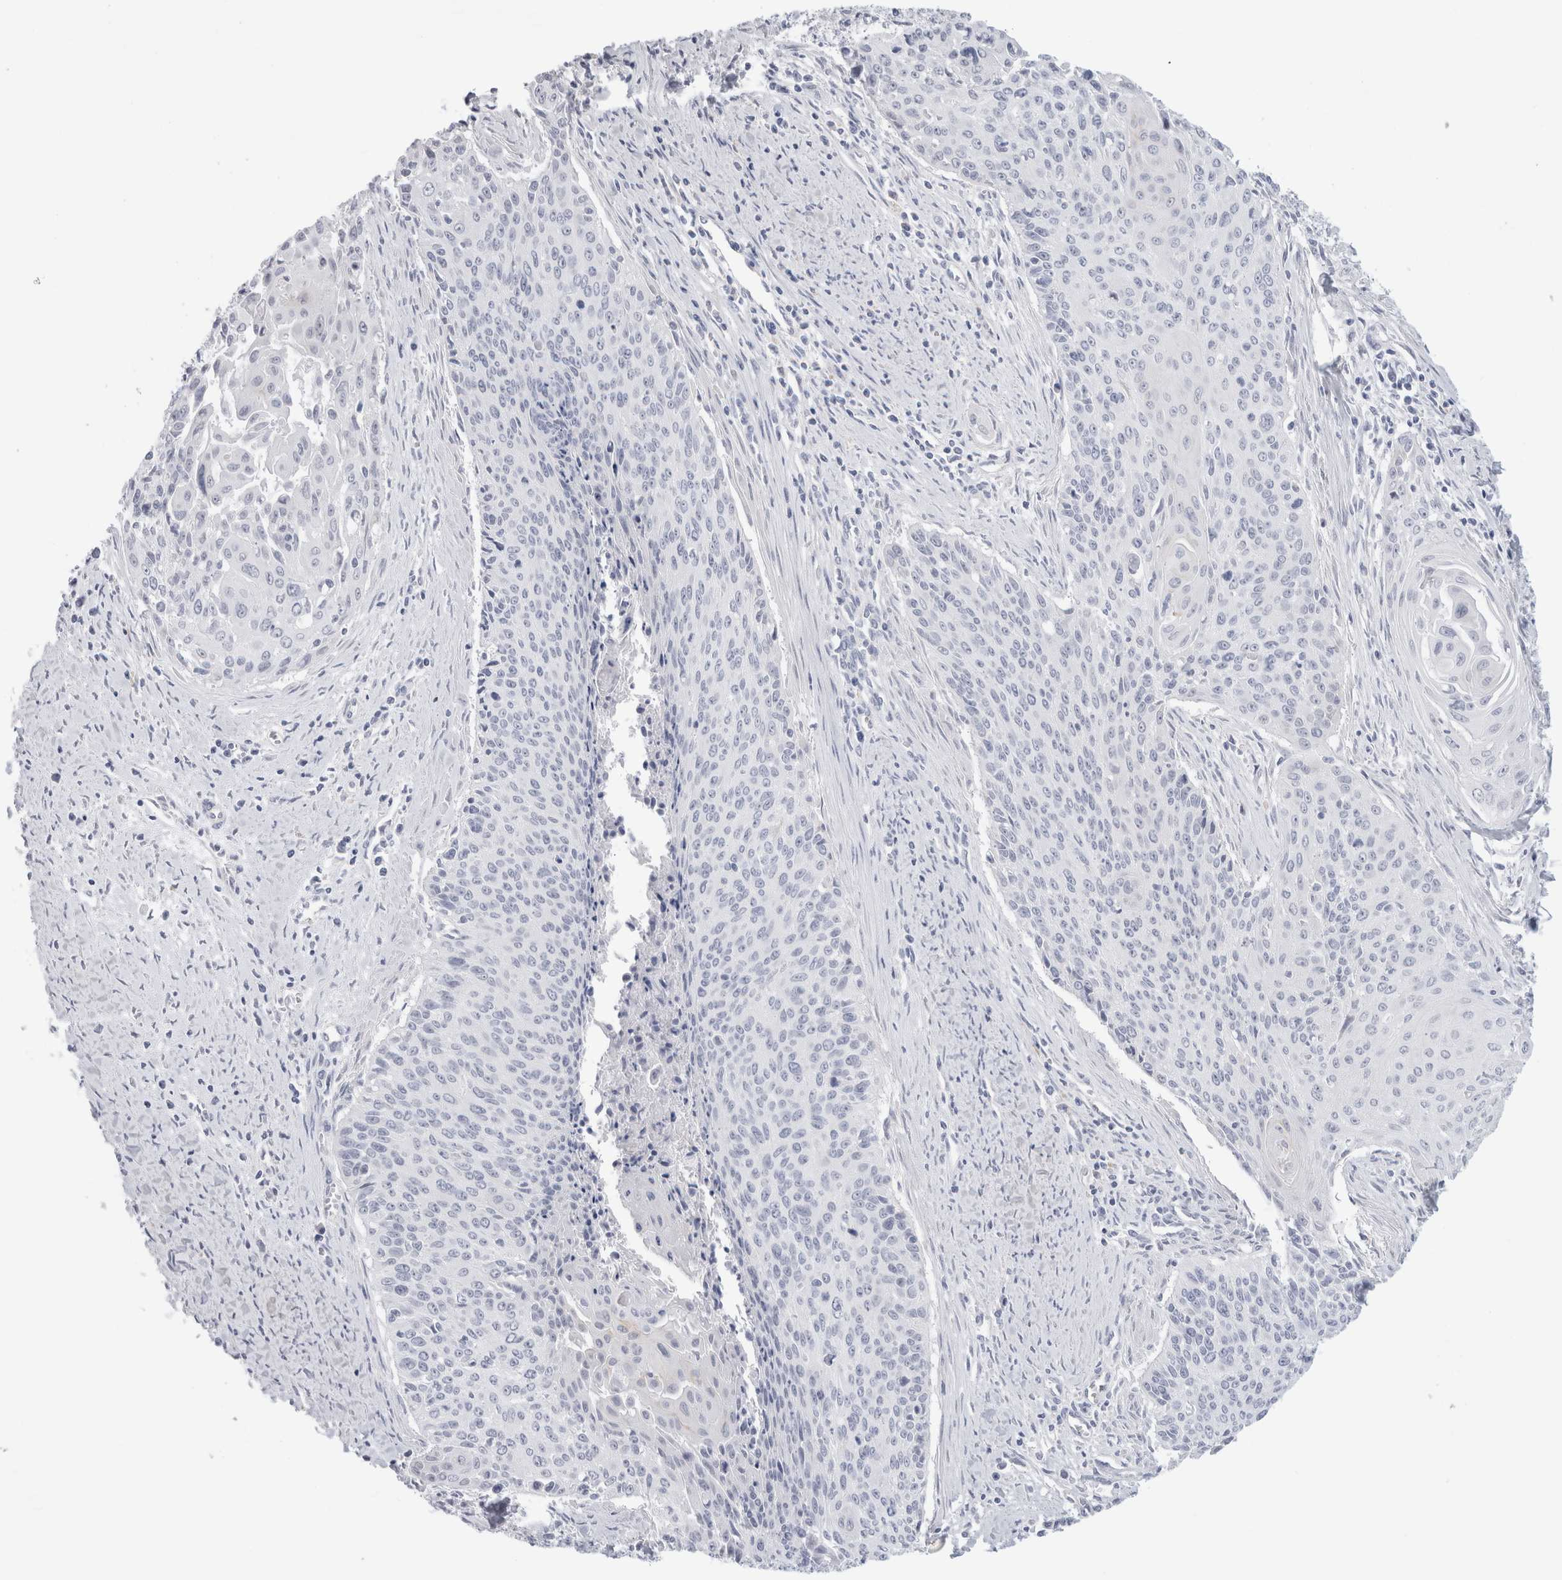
{"staining": {"intensity": "negative", "quantity": "none", "location": "none"}, "tissue": "cervical cancer", "cell_type": "Tumor cells", "image_type": "cancer", "snomed": [{"axis": "morphology", "description": "Squamous cell carcinoma, NOS"}, {"axis": "topography", "description": "Cervix"}], "caption": "Immunohistochemical staining of human cervical squamous cell carcinoma demonstrates no significant positivity in tumor cells.", "gene": "ANKMY1", "patient": {"sex": "female", "age": 55}}